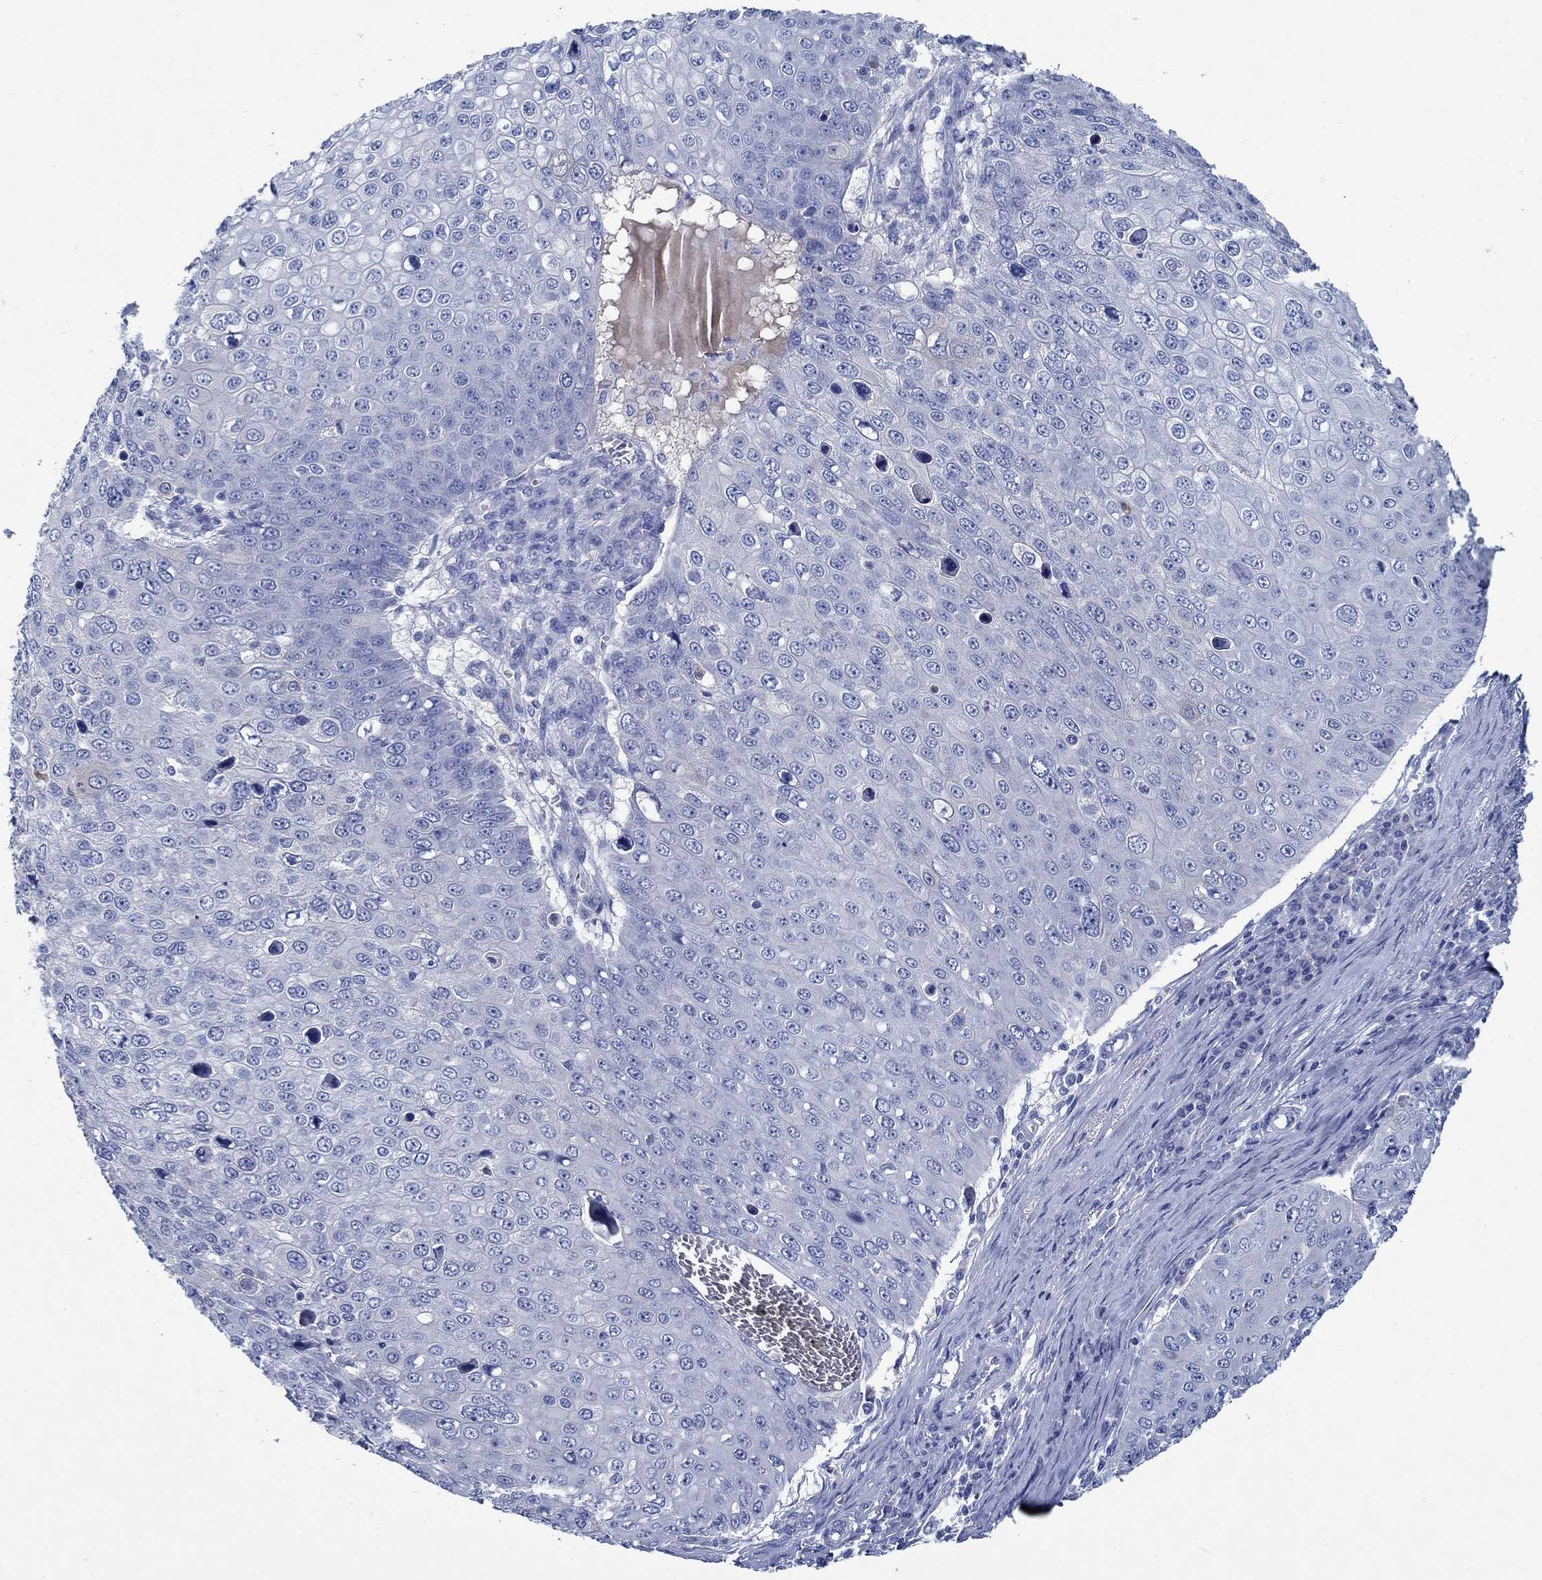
{"staining": {"intensity": "negative", "quantity": "none", "location": "none"}, "tissue": "skin cancer", "cell_type": "Tumor cells", "image_type": "cancer", "snomed": [{"axis": "morphology", "description": "Squamous cell carcinoma, NOS"}, {"axis": "topography", "description": "Skin"}], "caption": "Squamous cell carcinoma (skin) was stained to show a protein in brown. There is no significant expression in tumor cells.", "gene": "TRIM16", "patient": {"sex": "male", "age": 71}}